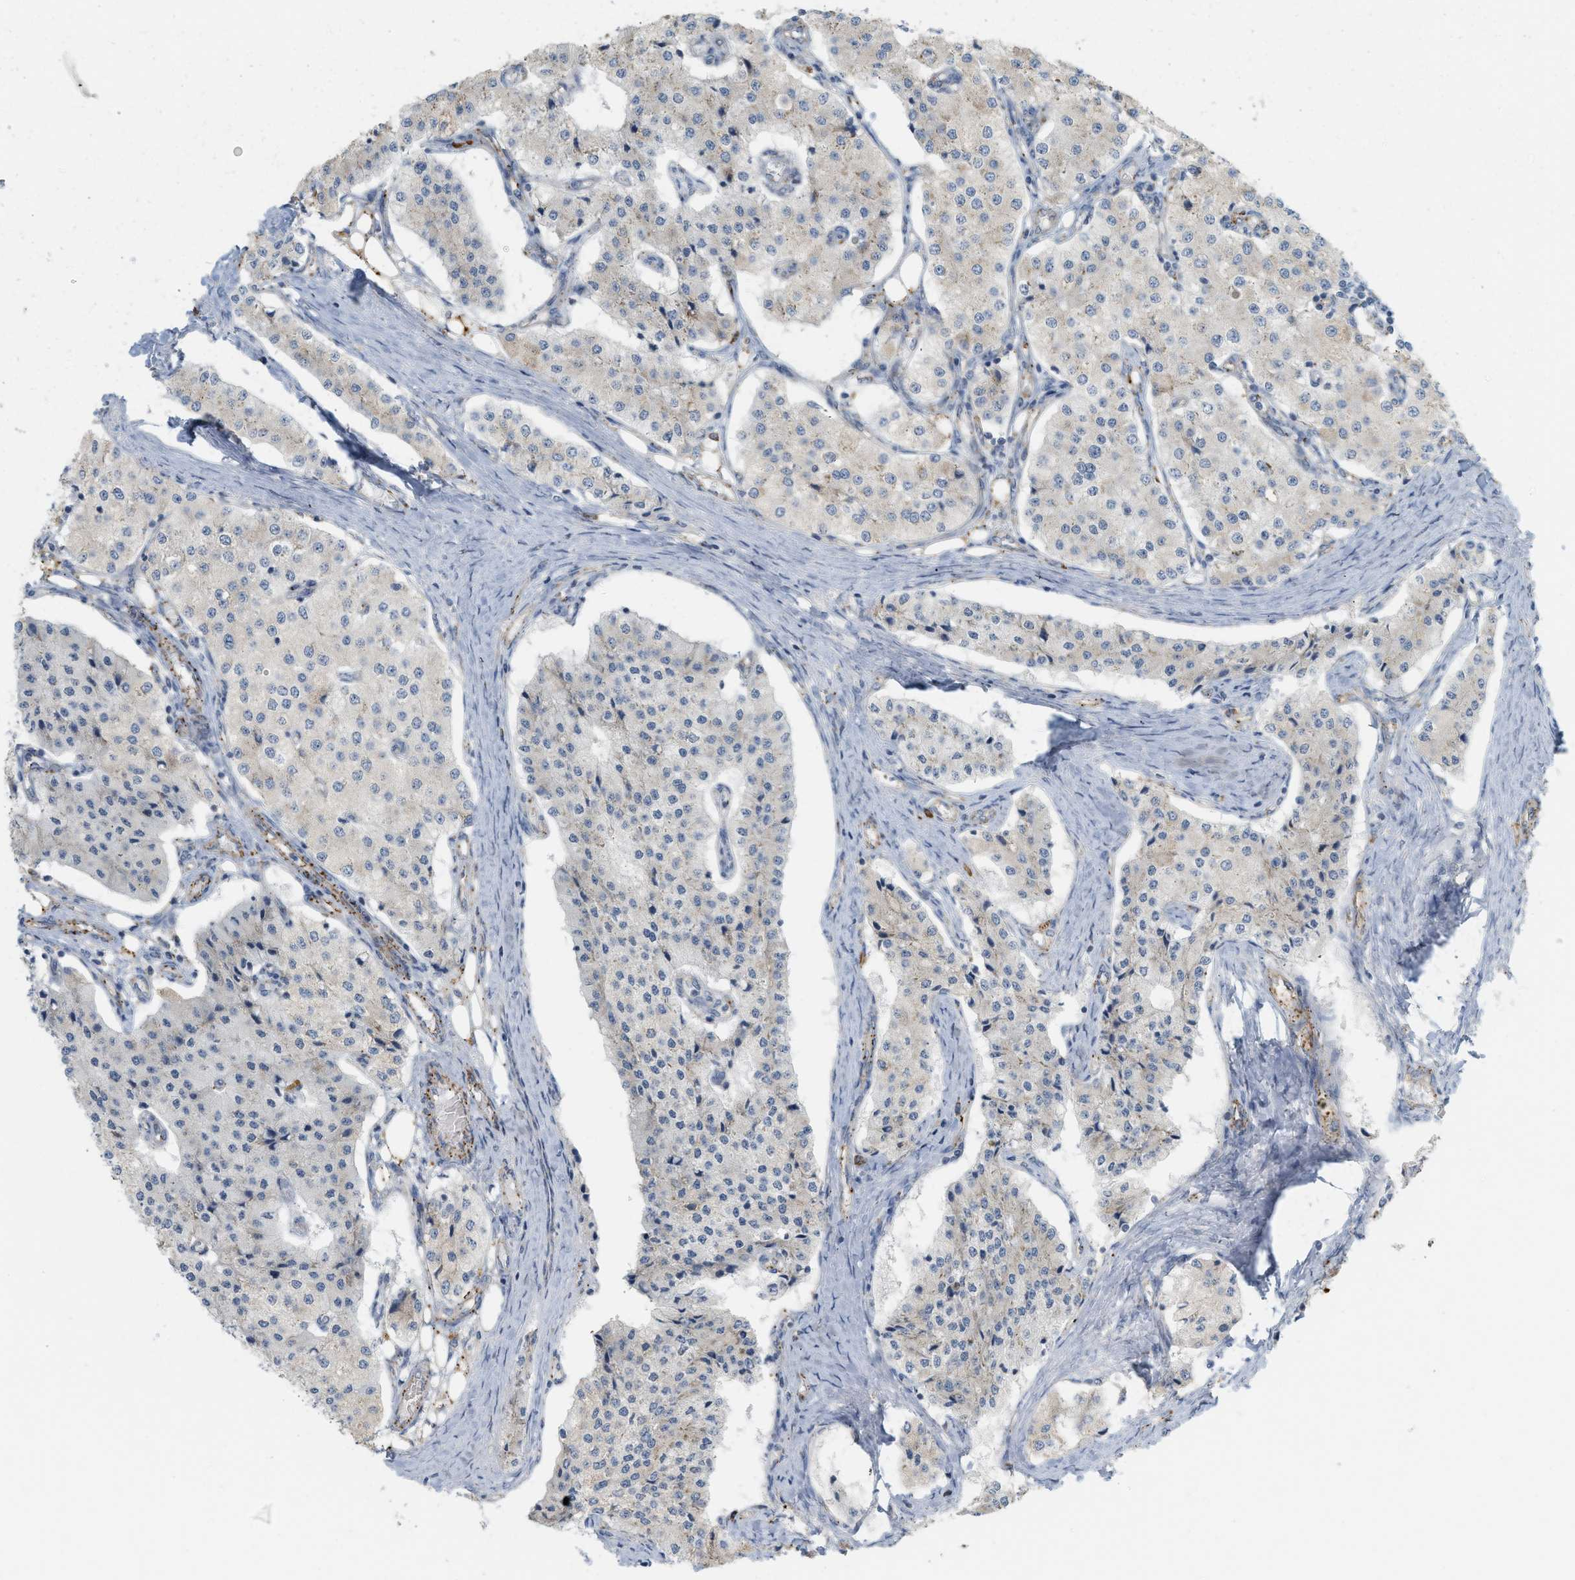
{"staining": {"intensity": "weak", "quantity": "<25%", "location": "cytoplasmic/membranous"}, "tissue": "carcinoid", "cell_type": "Tumor cells", "image_type": "cancer", "snomed": [{"axis": "morphology", "description": "Carcinoid, malignant, NOS"}, {"axis": "topography", "description": "Colon"}], "caption": "This is an immunohistochemistry histopathology image of carcinoid. There is no positivity in tumor cells.", "gene": "SVOP", "patient": {"sex": "female", "age": 52}}